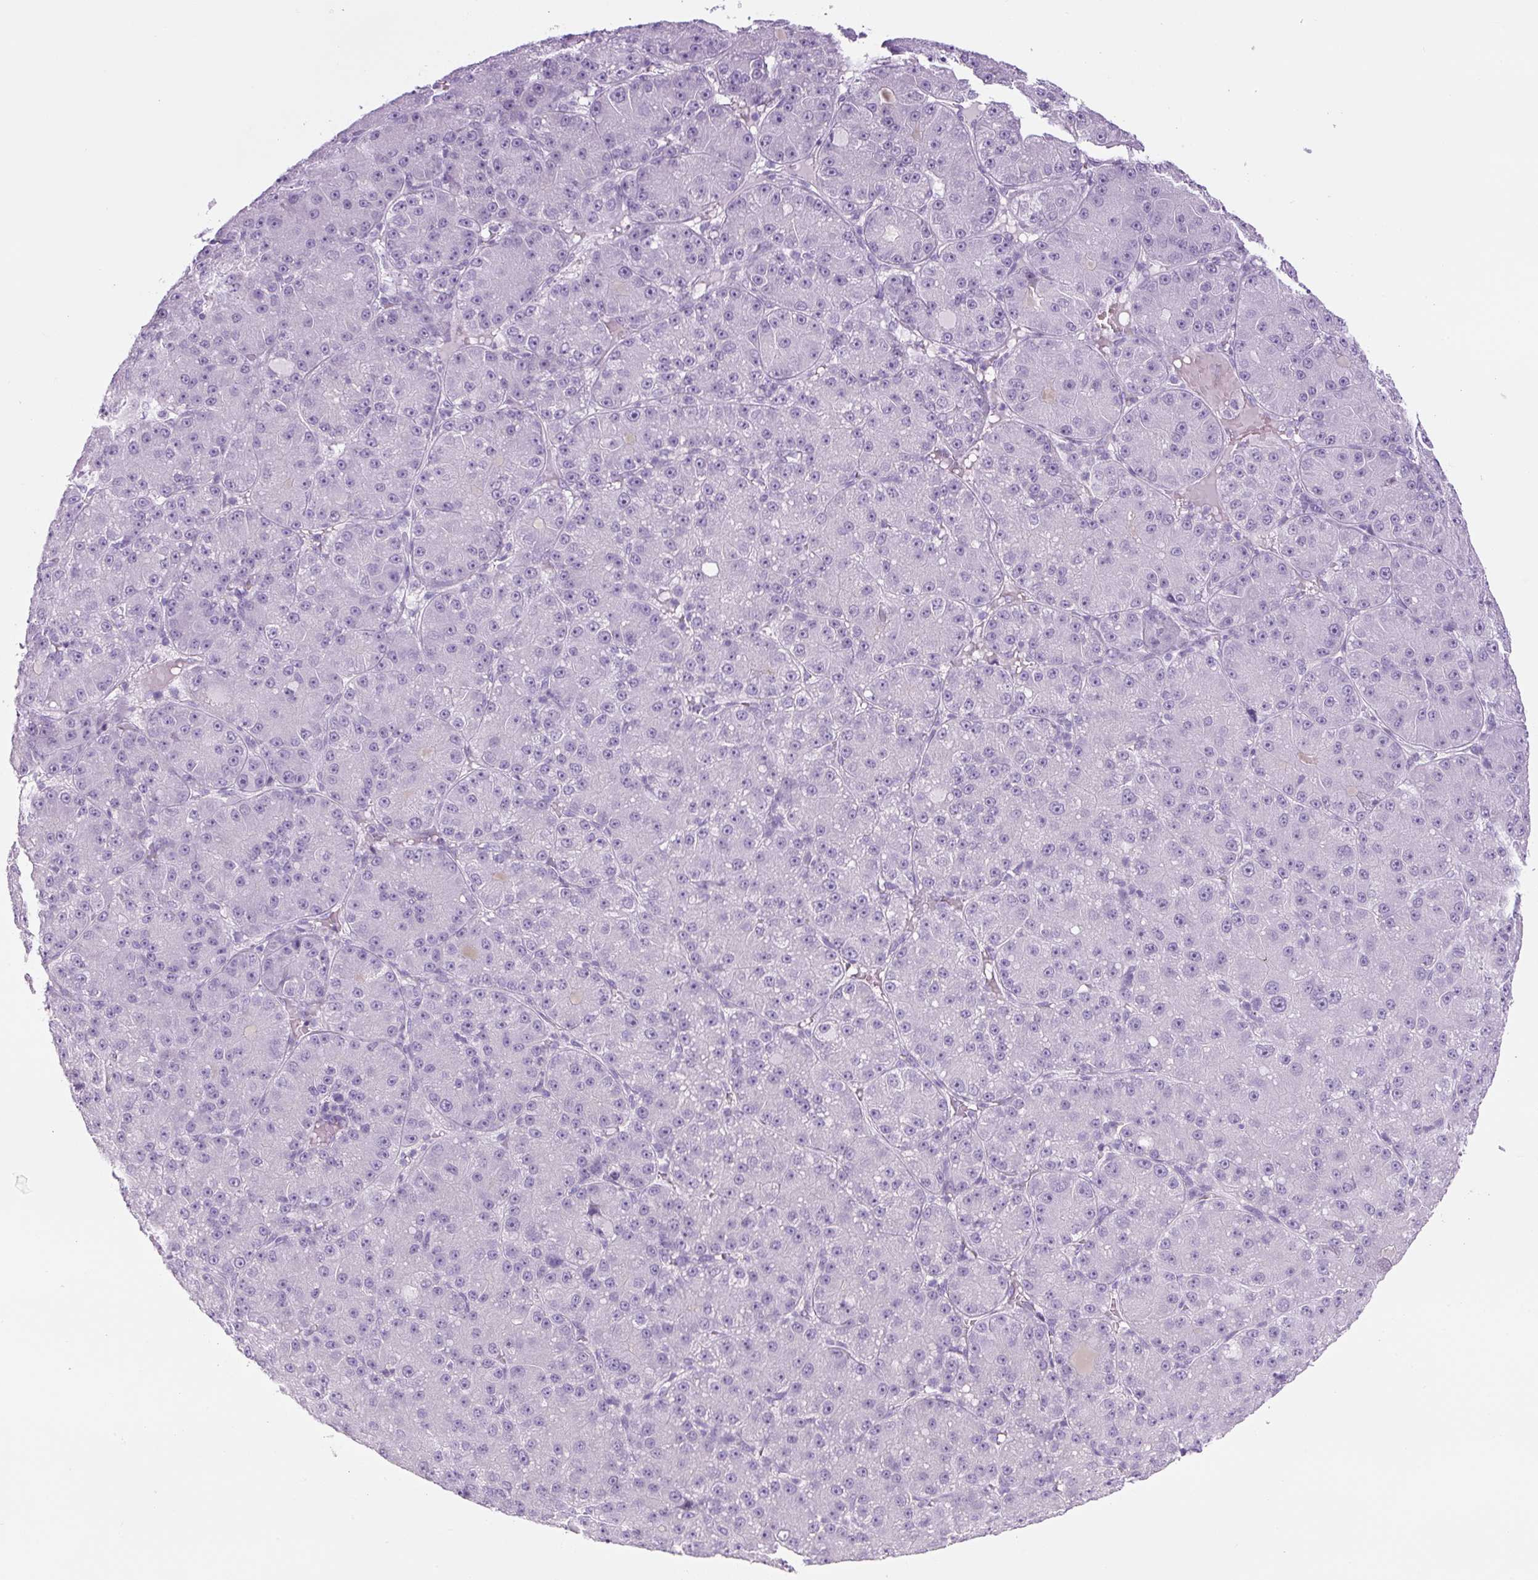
{"staining": {"intensity": "negative", "quantity": "none", "location": "none"}, "tissue": "liver cancer", "cell_type": "Tumor cells", "image_type": "cancer", "snomed": [{"axis": "morphology", "description": "Carcinoma, Hepatocellular, NOS"}, {"axis": "topography", "description": "Liver"}], "caption": "High magnification brightfield microscopy of liver hepatocellular carcinoma stained with DAB (3,3'-diaminobenzidine) (brown) and counterstained with hematoxylin (blue): tumor cells show no significant staining. The staining is performed using DAB brown chromogen with nuclei counter-stained in using hematoxylin.", "gene": "RSPO4", "patient": {"sex": "male", "age": 67}}